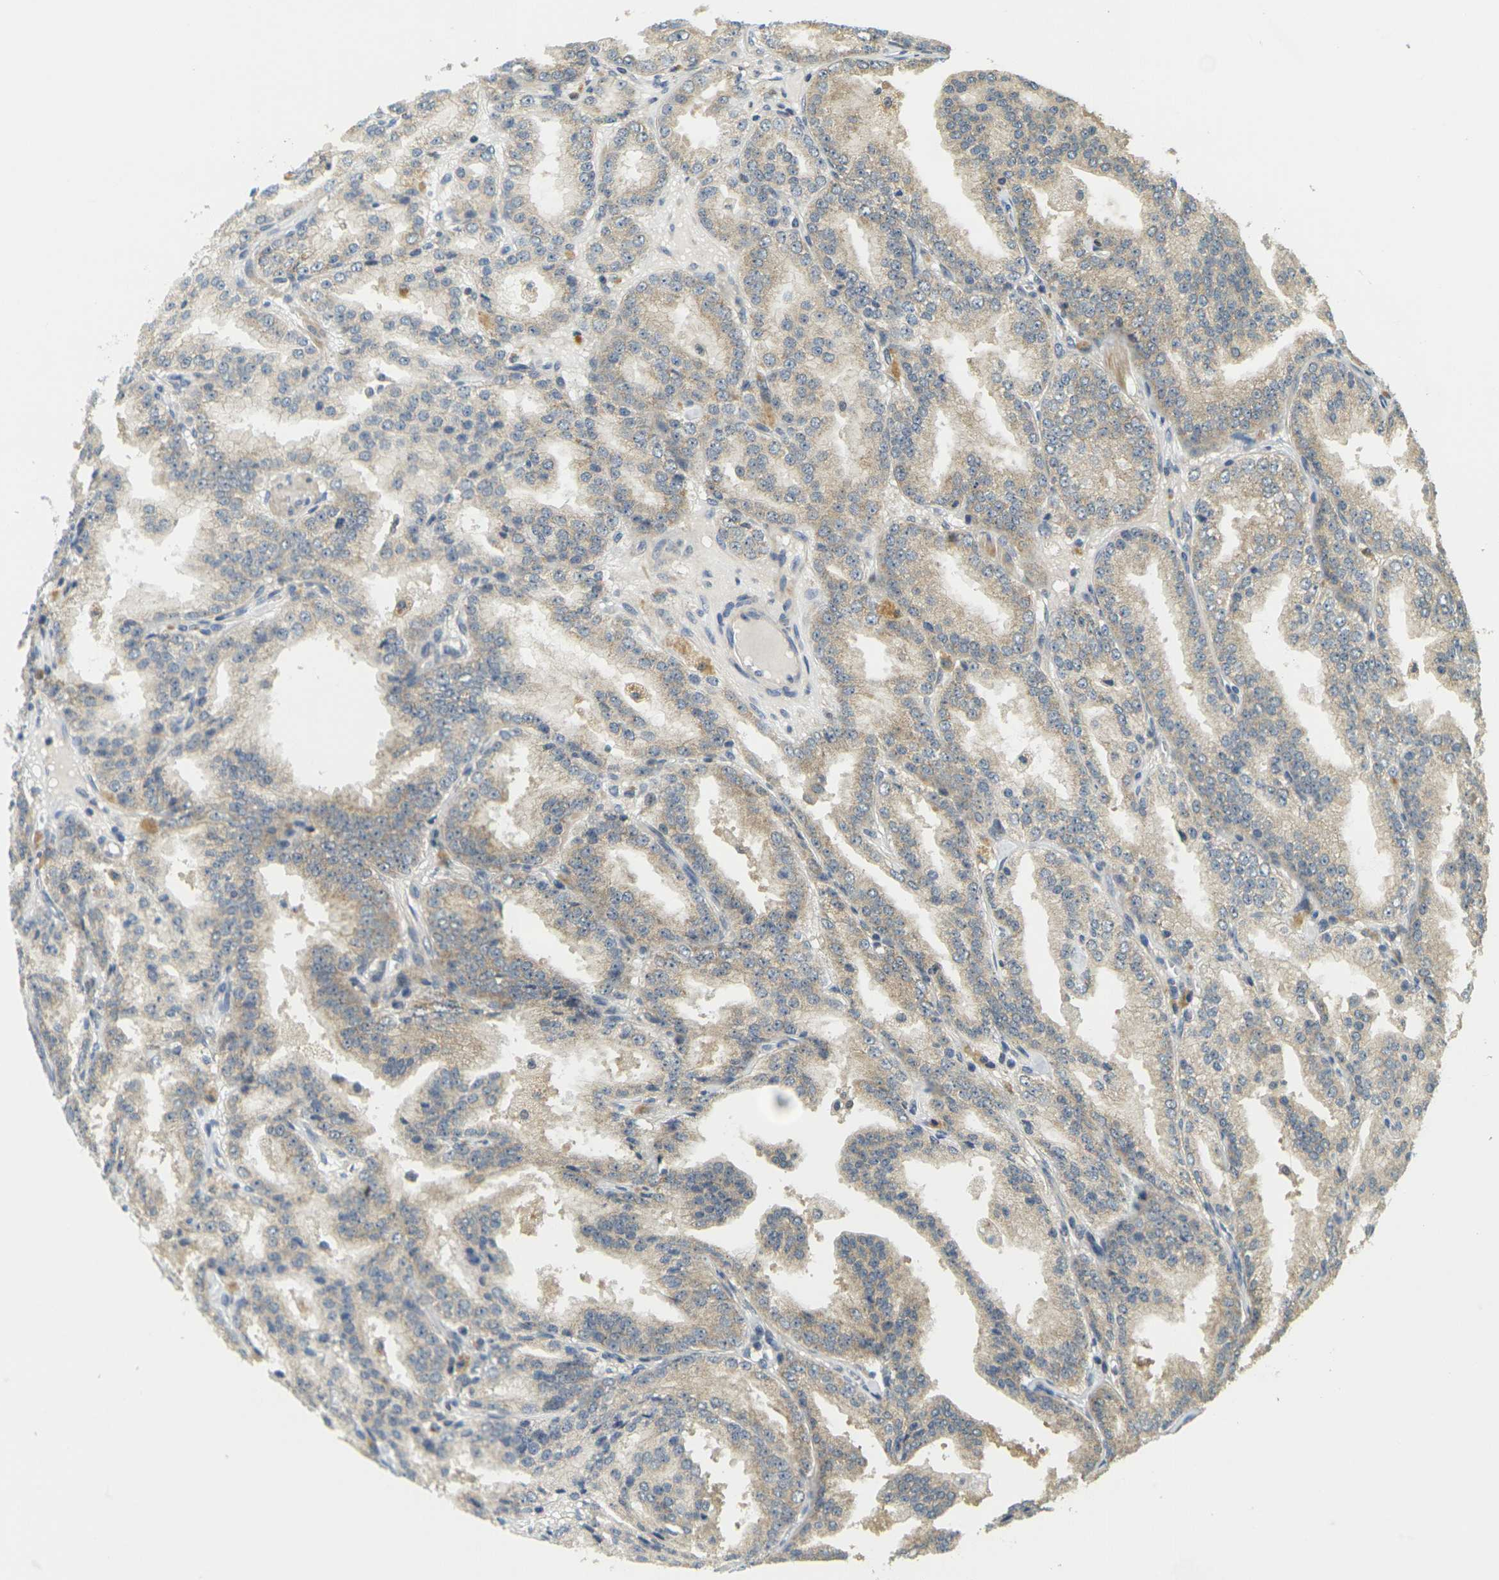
{"staining": {"intensity": "moderate", "quantity": ">75%", "location": "cytoplasmic/membranous"}, "tissue": "prostate cancer", "cell_type": "Tumor cells", "image_type": "cancer", "snomed": [{"axis": "morphology", "description": "Adenocarcinoma, High grade"}, {"axis": "topography", "description": "Prostate"}], "caption": "Prostate cancer stained with a protein marker demonstrates moderate staining in tumor cells.", "gene": "KLHL8", "patient": {"sex": "male", "age": 61}}